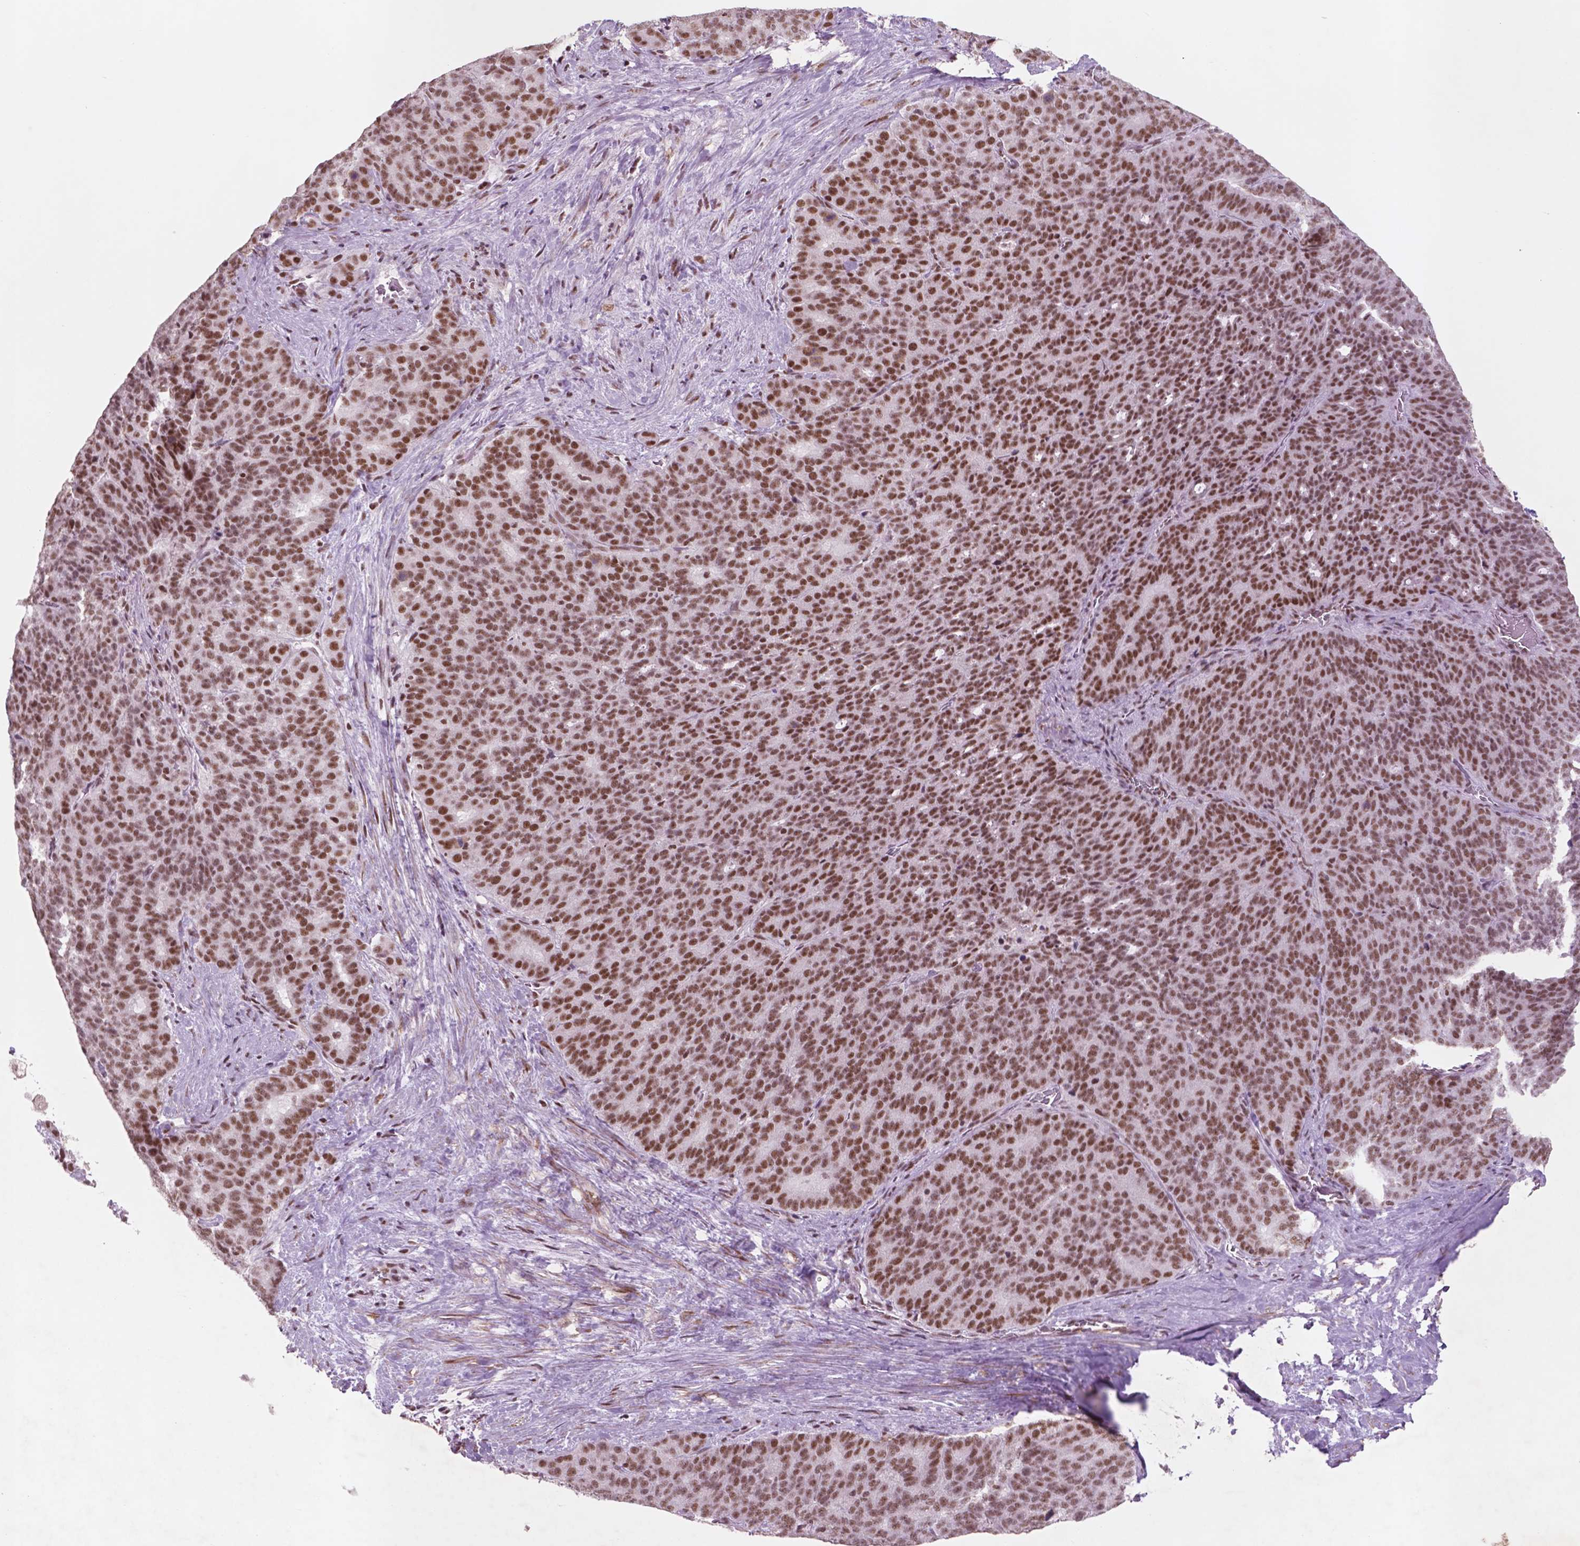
{"staining": {"intensity": "moderate", "quantity": ">75%", "location": "nuclear"}, "tissue": "liver cancer", "cell_type": "Tumor cells", "image_type": "cancer", "snomed": [{"axis": "morphology", "description": "Cholangiocarcinoma"}, {"axis": "topography", "description": "Liver"}], "caption": "IHC of human cholangiocarcinoma (liver) exhibits medium levels of moderate nuclear expression in approximately >75% of tumor cells.", "gene": "CTR9", "patient": {"sex": "female", "age": 47}}